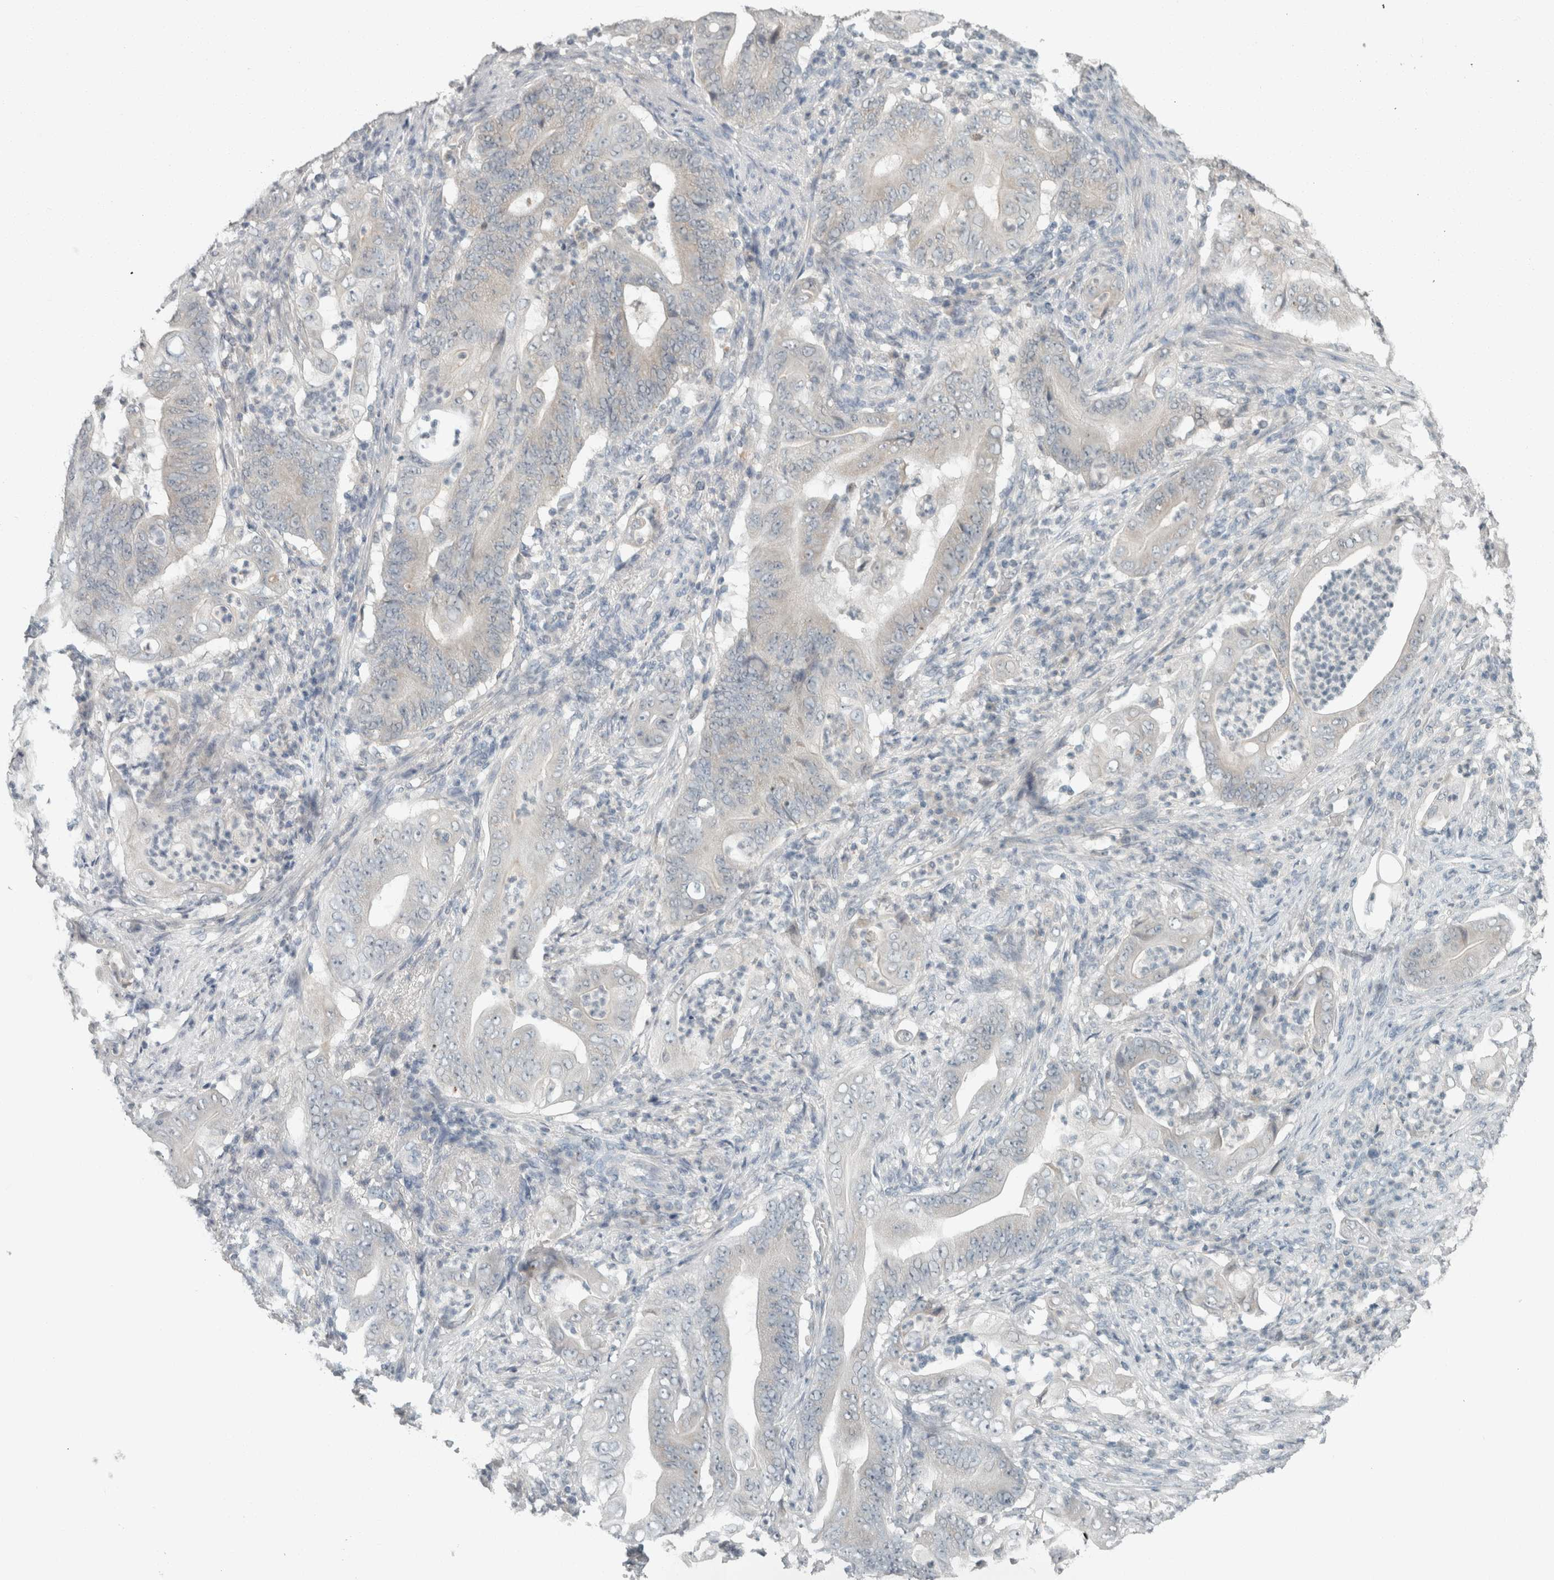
{"staining": {"intensity": "negative", "quantity": "none", "location": "none"}, "tissue": "stomach cancer", "cell_type": "Tumor cells", "image_type": "cancer", "snomed": [{"axis": "morphology", "description": "Adenocarcinoma, NOS"}, {"axis": "topography", "description": "Stomach"}], "caption": "This is an immunohistochemistry (IHC) micrograph of stomach adenocarcinoma. There is no positivity in tumor cells.", "gene": "TRIT1", "patient": {"sex": "female", "age": 73}}